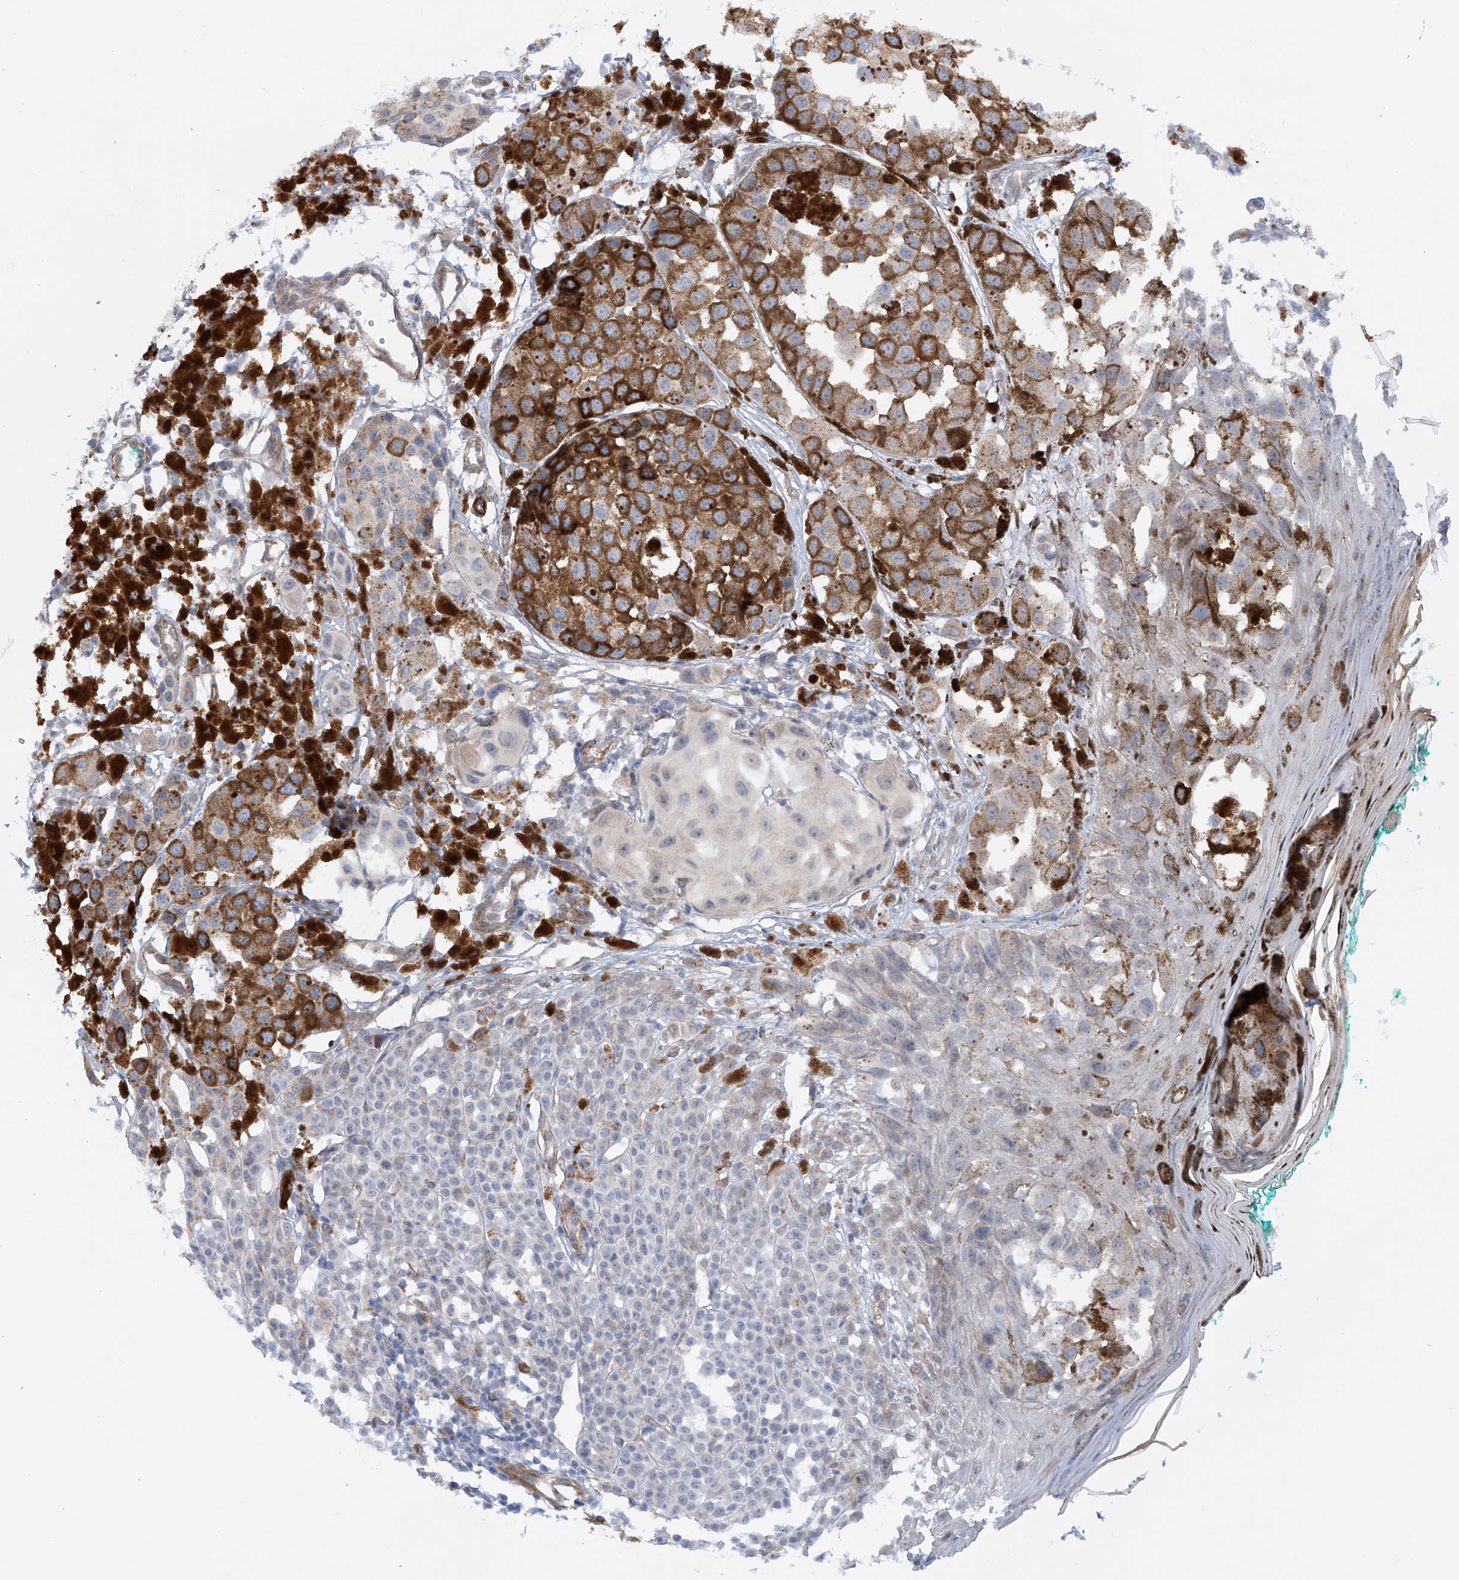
{"staining": {"intensity": "moderate", "quantity": "25%-75%", "location": "cytoplasmic/membranous"}, "tissue": "melanoma", "cell_type": "Tumor cells", "image_type": "cancer", "snomed": [{"axis": "morphology", "description": "Malignant melanoma, NOS"}, {"axis": "topography", "description": "Skin of leg"}], "caption": "The photomicrograph shows a brown stain indicating the presence of a protein in the cytoplasmic/membranous of tumor cells in melanoma. (Brightfield microscopy of DAB IHC at high magnification).", "gene": "ZNF490", "patient": {"sex": "female", "age": 72}}